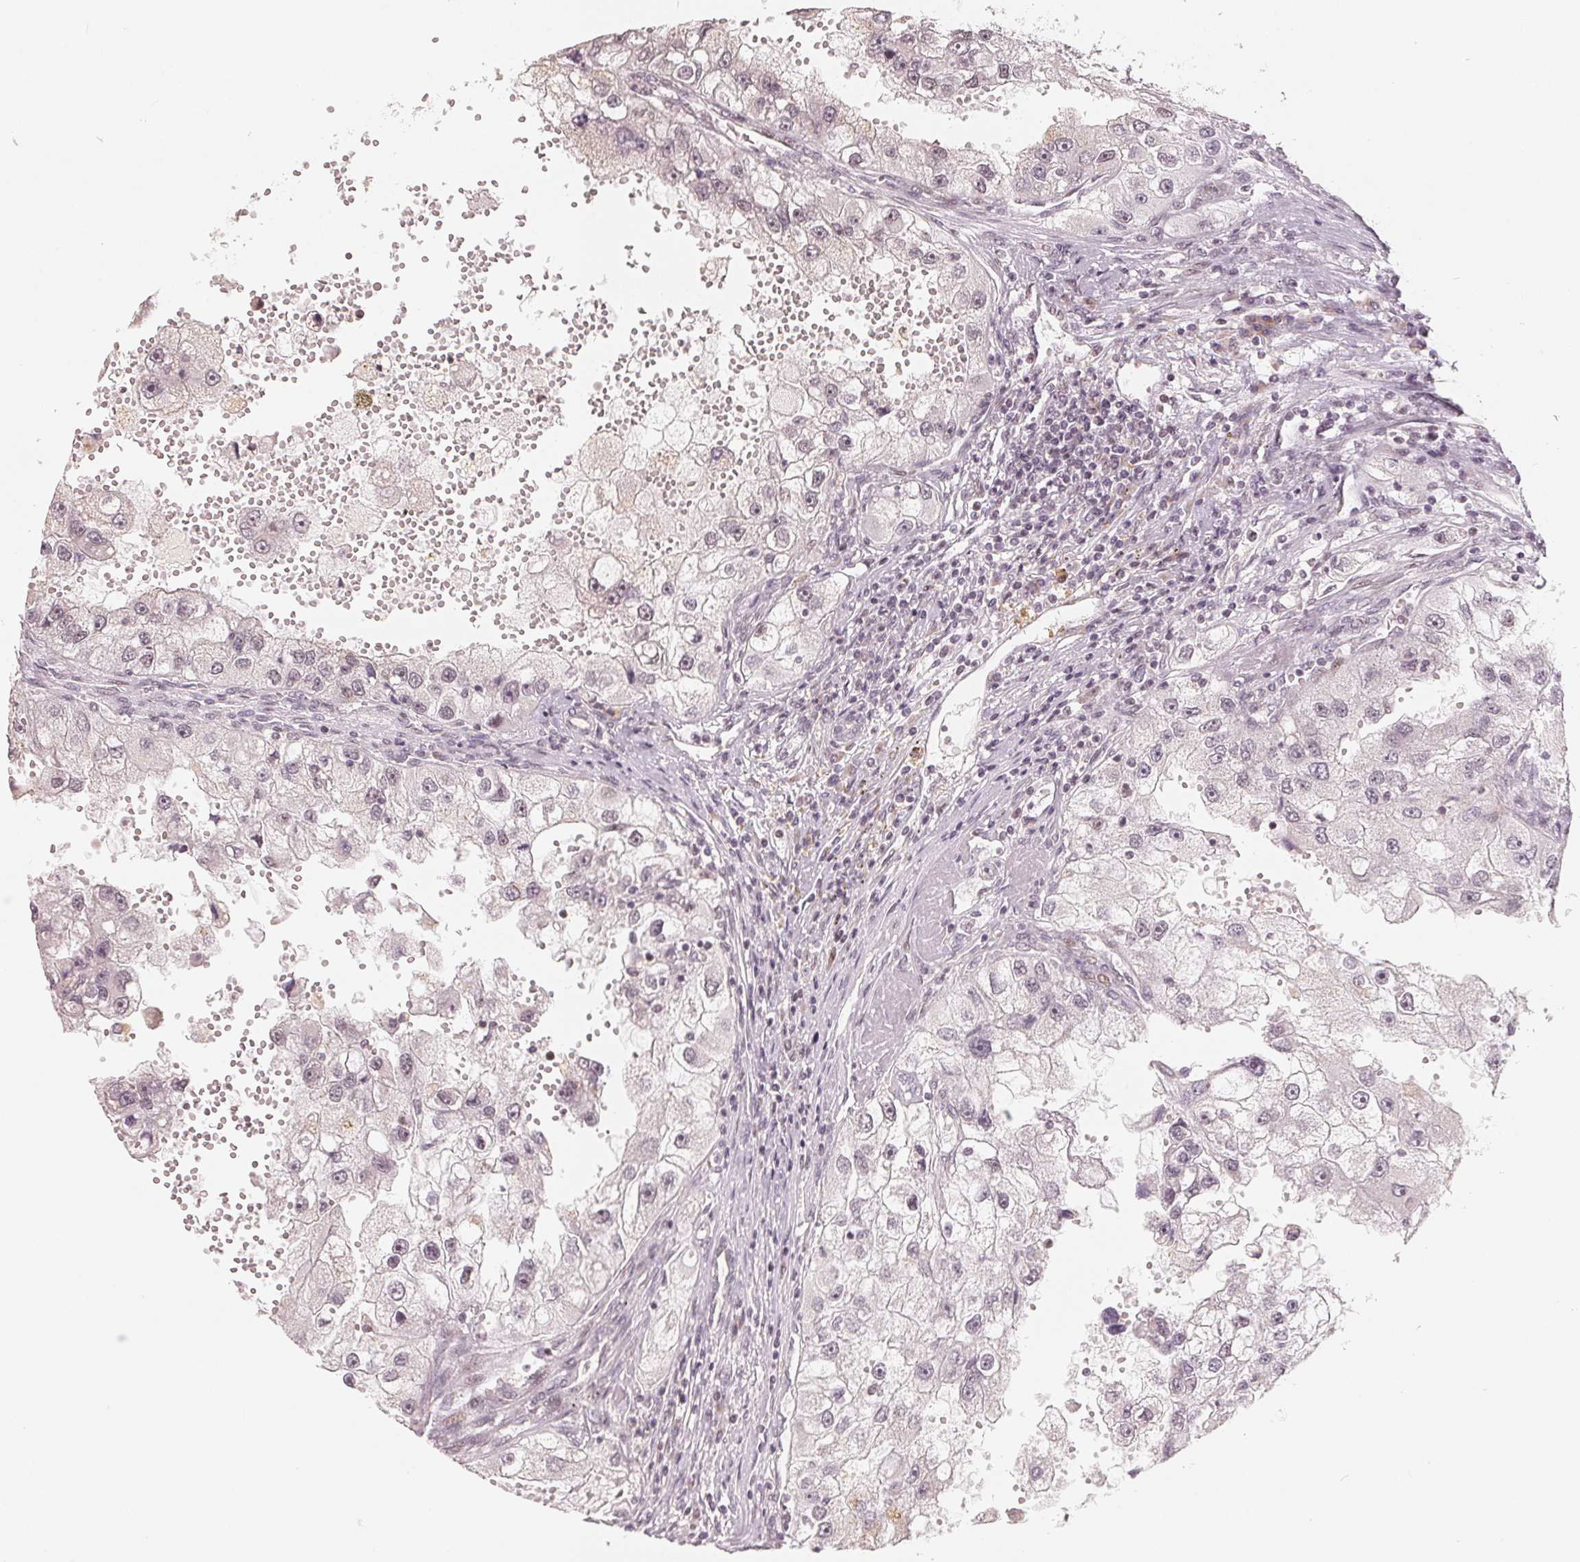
{"staining": {"intensity": "negative", "quantity": "none", "location": "none"}, "tissue": "renal cancer", "cell_type": "Tumor cells", "image_type": "cancer", "snomed": [{"axis": "morphology", "description": "Adenocarcinoma, NOS"}, {"axis": "topography", "description": "Kidney"}], "caption": "The image exhibits no significant positivity in tumor cells of adenocarcinoma (renal).", "gene": "CCDC138", "patient": {"sex": "male", "age": 63}}